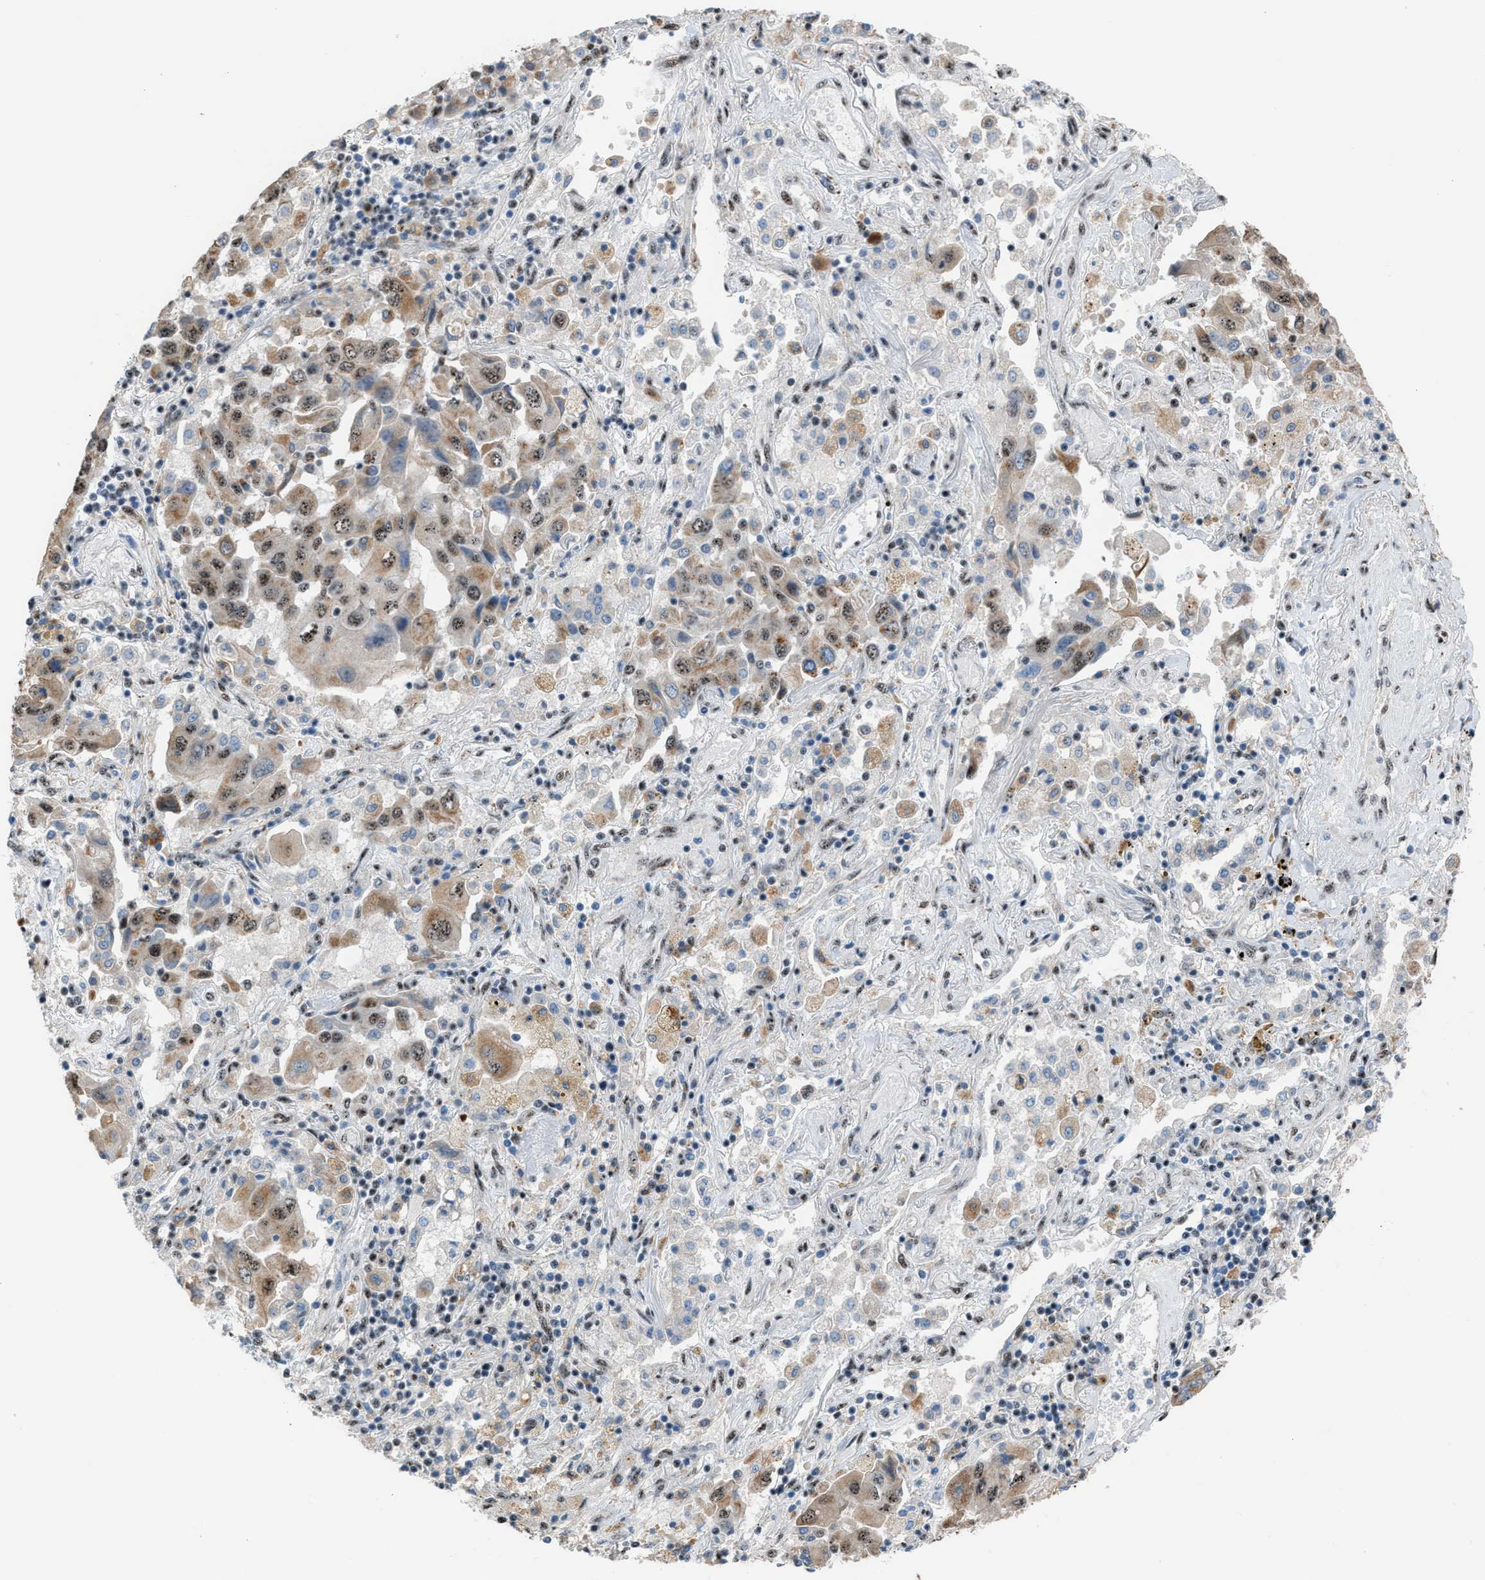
{"staining": {"intensity": "weak", "quantity": ">75%", "location": "cytoplasmic/membranous,nuclear"}, "tissue": "lung cancer", "cell_type": "Tumor cells", "image_type": "cancer", "snomed": [{"axis": "morphology", "description": "Adenocarcinoma, NOS"}, {"axis": "topography", "description": "Lung"}], "caption": "This photomicrograph displays IHC staining of human adenocarcinoma (lung), with low weak cytoplasmic/membranous and nuclear staining in approximately >75% of tumor cells.", "gene": "CENPP", "patient": {"sex": "female", "age": 65}}